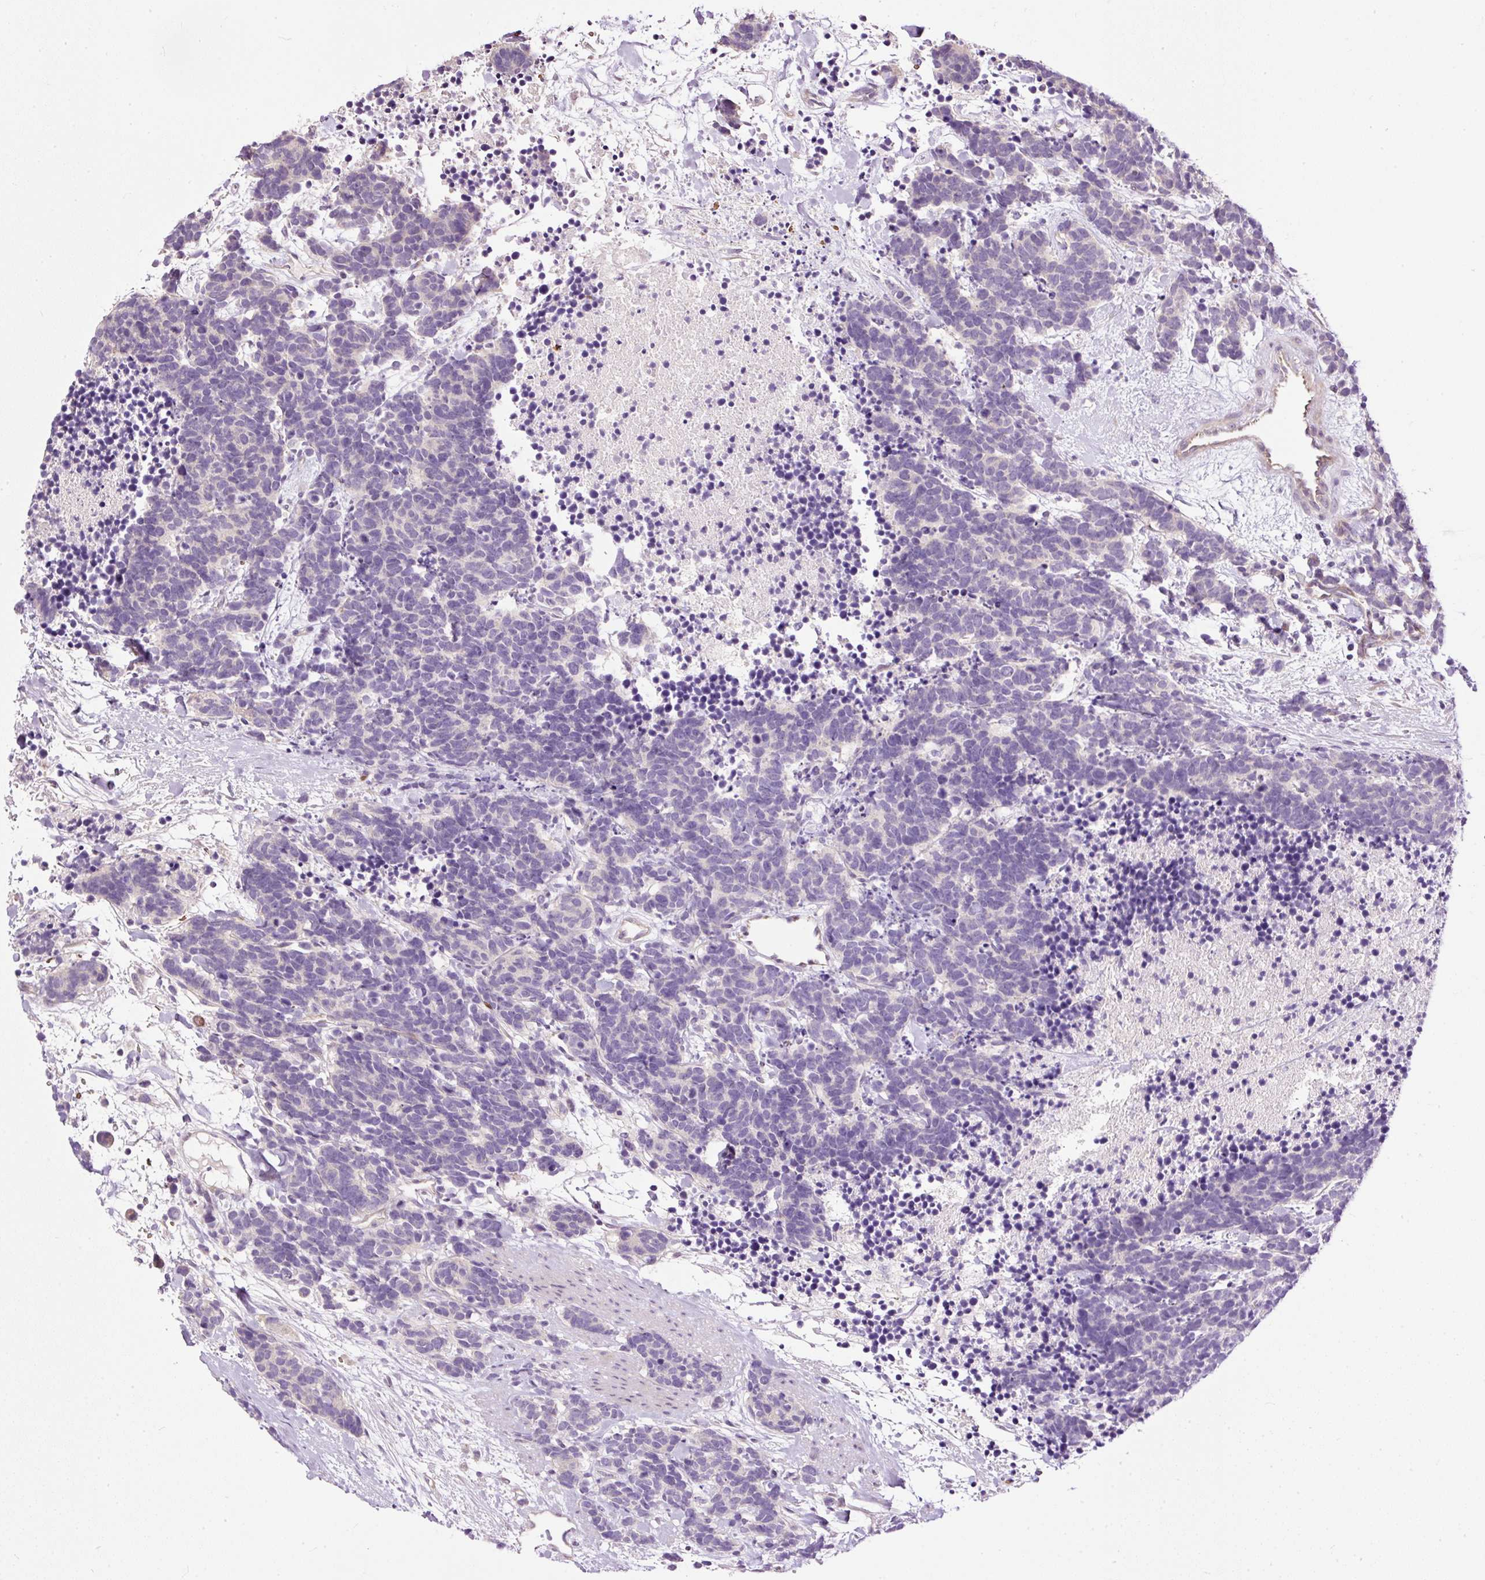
{"staining": {"intensity": "negative", "quantity": "none", "location": "none"}, "tissue": "carcinoid", "cell_type": "Tumor cells", "image_type": "cancer", "snomed": [{"axis": "morphology", "description": "Carcinoma, NOS"}, {"axis": "morphology", "description": "Carcinoid, malignant, NOS"}, {"axis": "topography", "description": "Prostate"}], "caption": "Carcinoid was stained to show a protein in brown. There is no significant expression in tumor cells. (DAB immunohistochemistry (IHC), high magnification).", "gene": "USHBP1", "patient": {"sex": "male", "age": 57}}